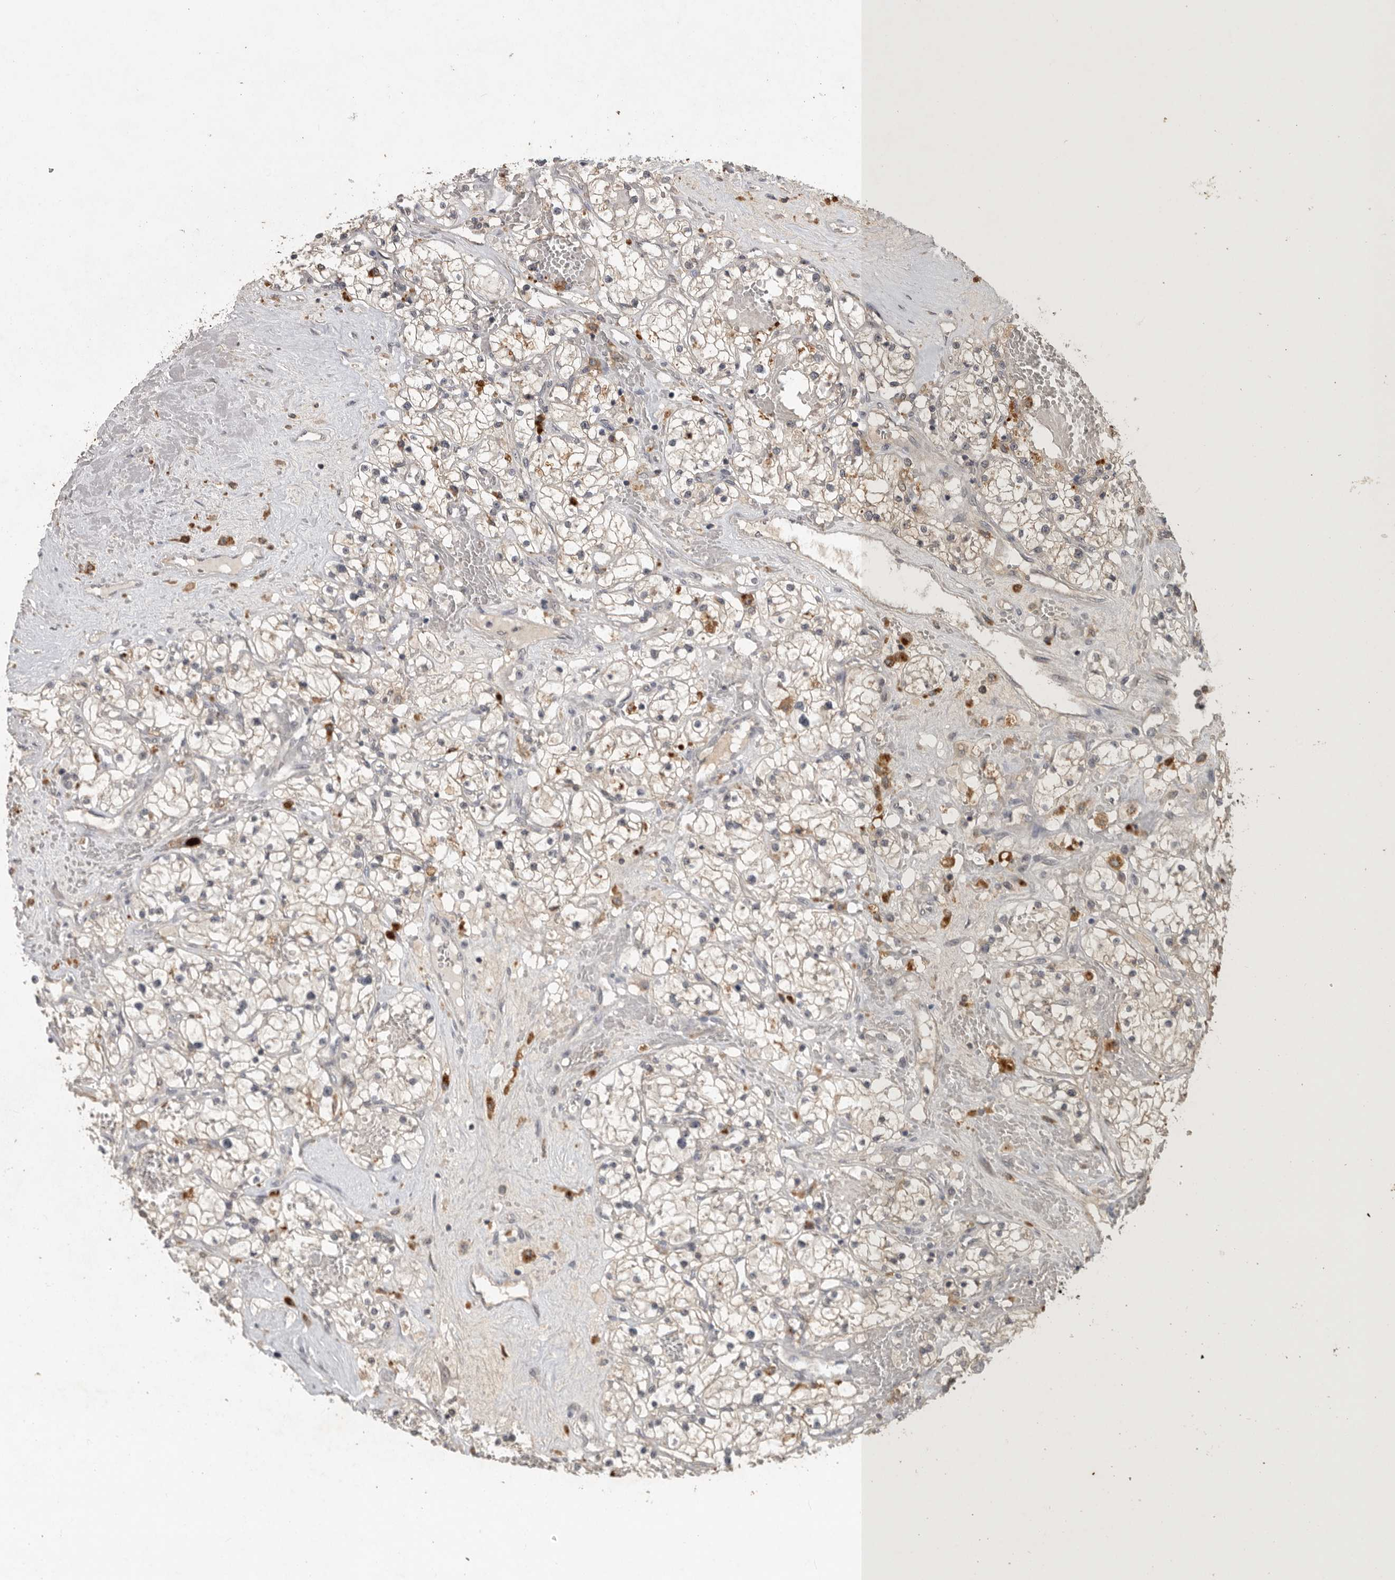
{"staining": {"intensity": "weak", "quantity": "<25%", "location": "cytoplasmic/membranous"}, "tissue": "renal cancer", "cell_type": "Tumor cells", "image_type": "cancer", "snomed": [{"axis": "morphology", "description": "Normal tissue, NOS"}, {"axis": "morphology", "description": "Adenocarcinoma, NOS"}, {"axis": "topography", "description": "Kidney"}], "caption": "Immunohistochemistry micrograph of renal cancer (adenocarcinoma) stained for a protein (brown), which demonstrates no staining in tumor cells.", "gene": "ADAMTS4", "patient": {"sex": "male", "age": 68}}